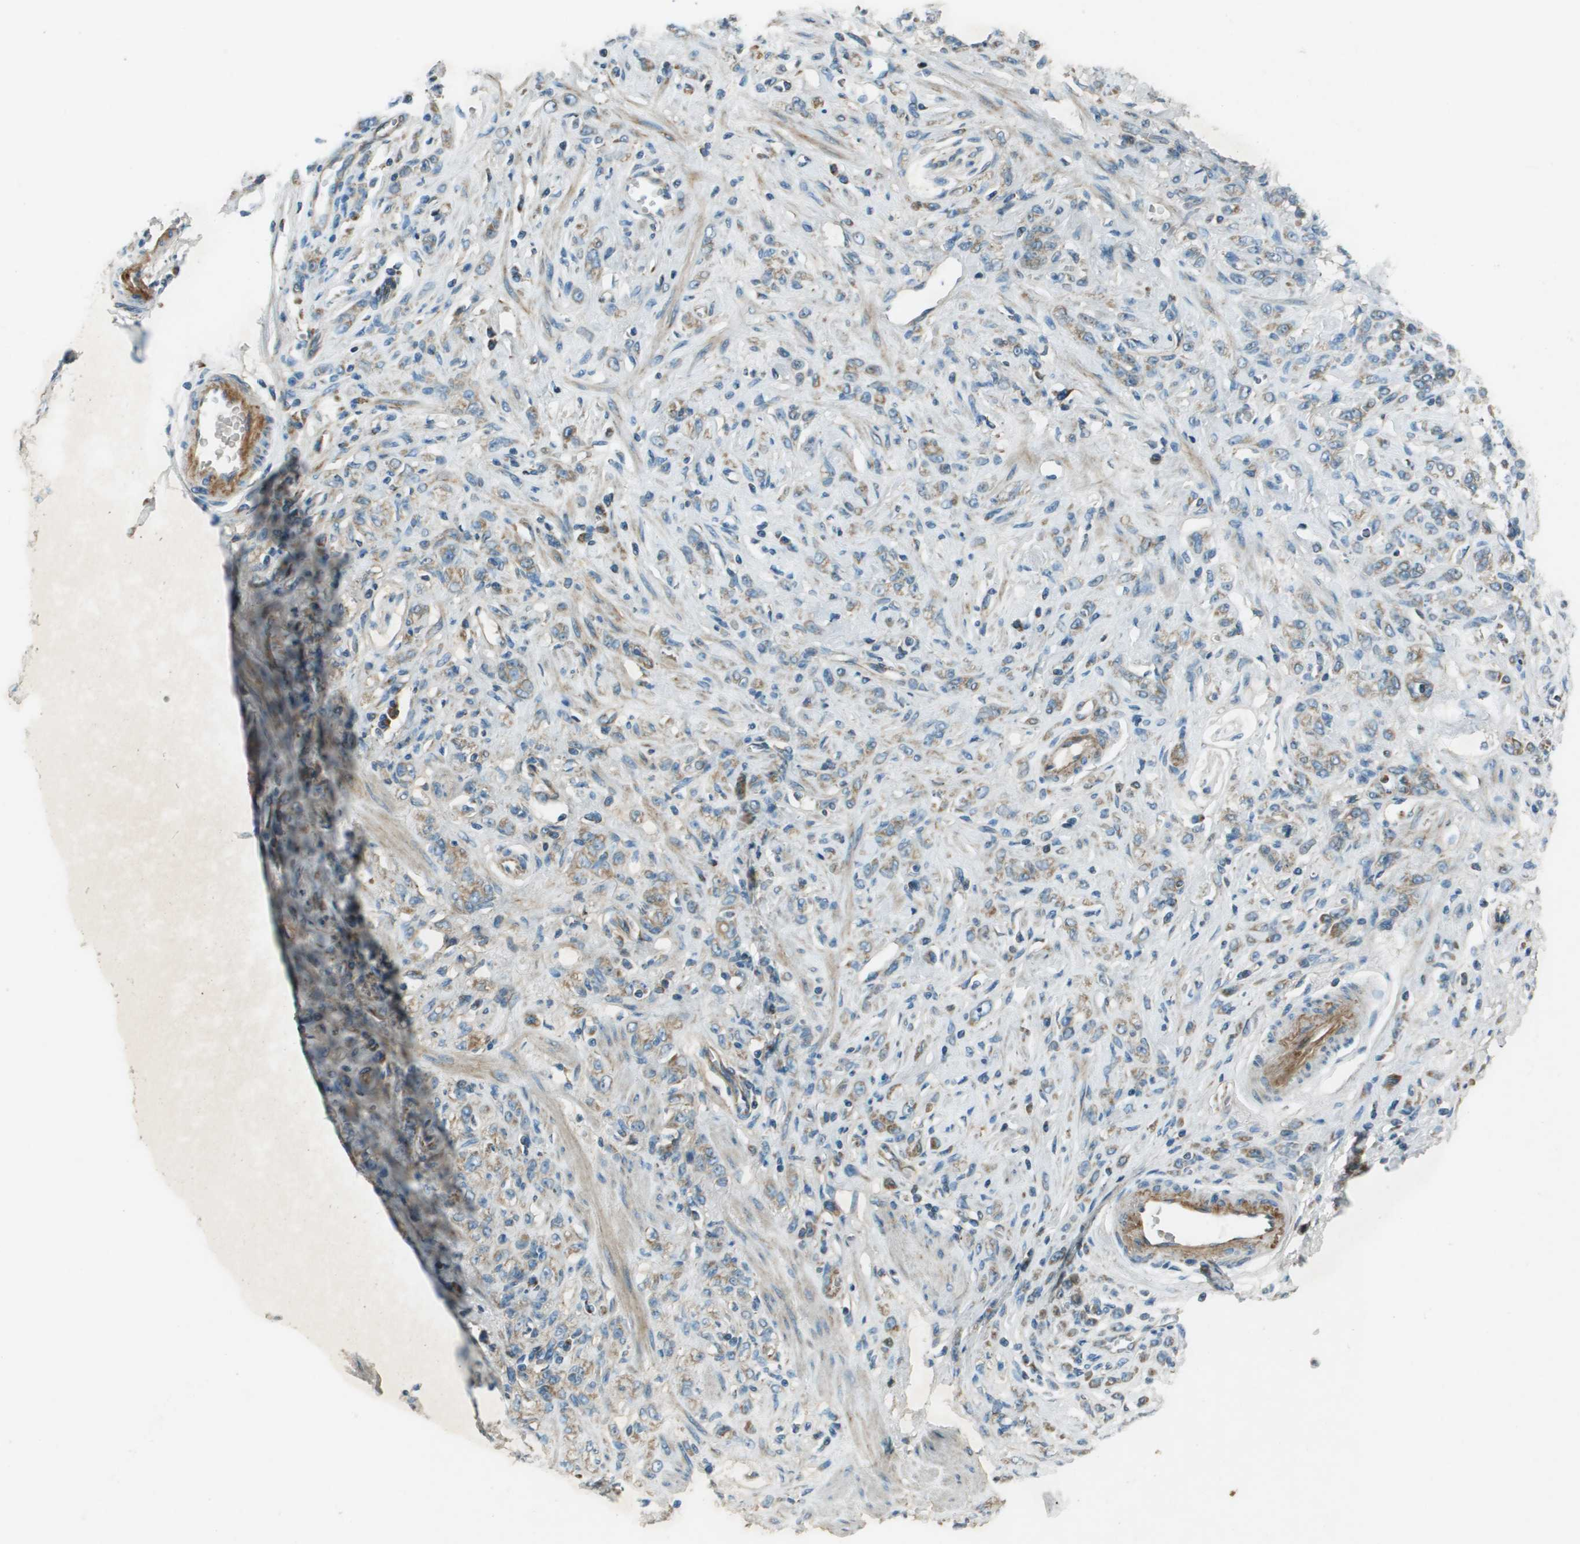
{"staining": {"intensity": "weak", "quantity": ">75%", "location": "cytoplasmic/membranous"}, "tissue": "stomach cancer", "cell_type": "Tumor cells", "image_type": "cancer", "snomed": [{"axis": "morphology", "description": "Normal tissue, NOS"}, {"axis": "morphology", "description": "Adenocarcinoma, NOS"}, {"axis": "topography", "description": "Stomach"}], "caption": "IHC of stomach cancer (adenocarcinoma) displays low levels of weak cytoplasmic/membranous expression in approximately >75% of tumor cells.", "gene": "MIGA1", "patient": {"sex": "male", "age": 82}}